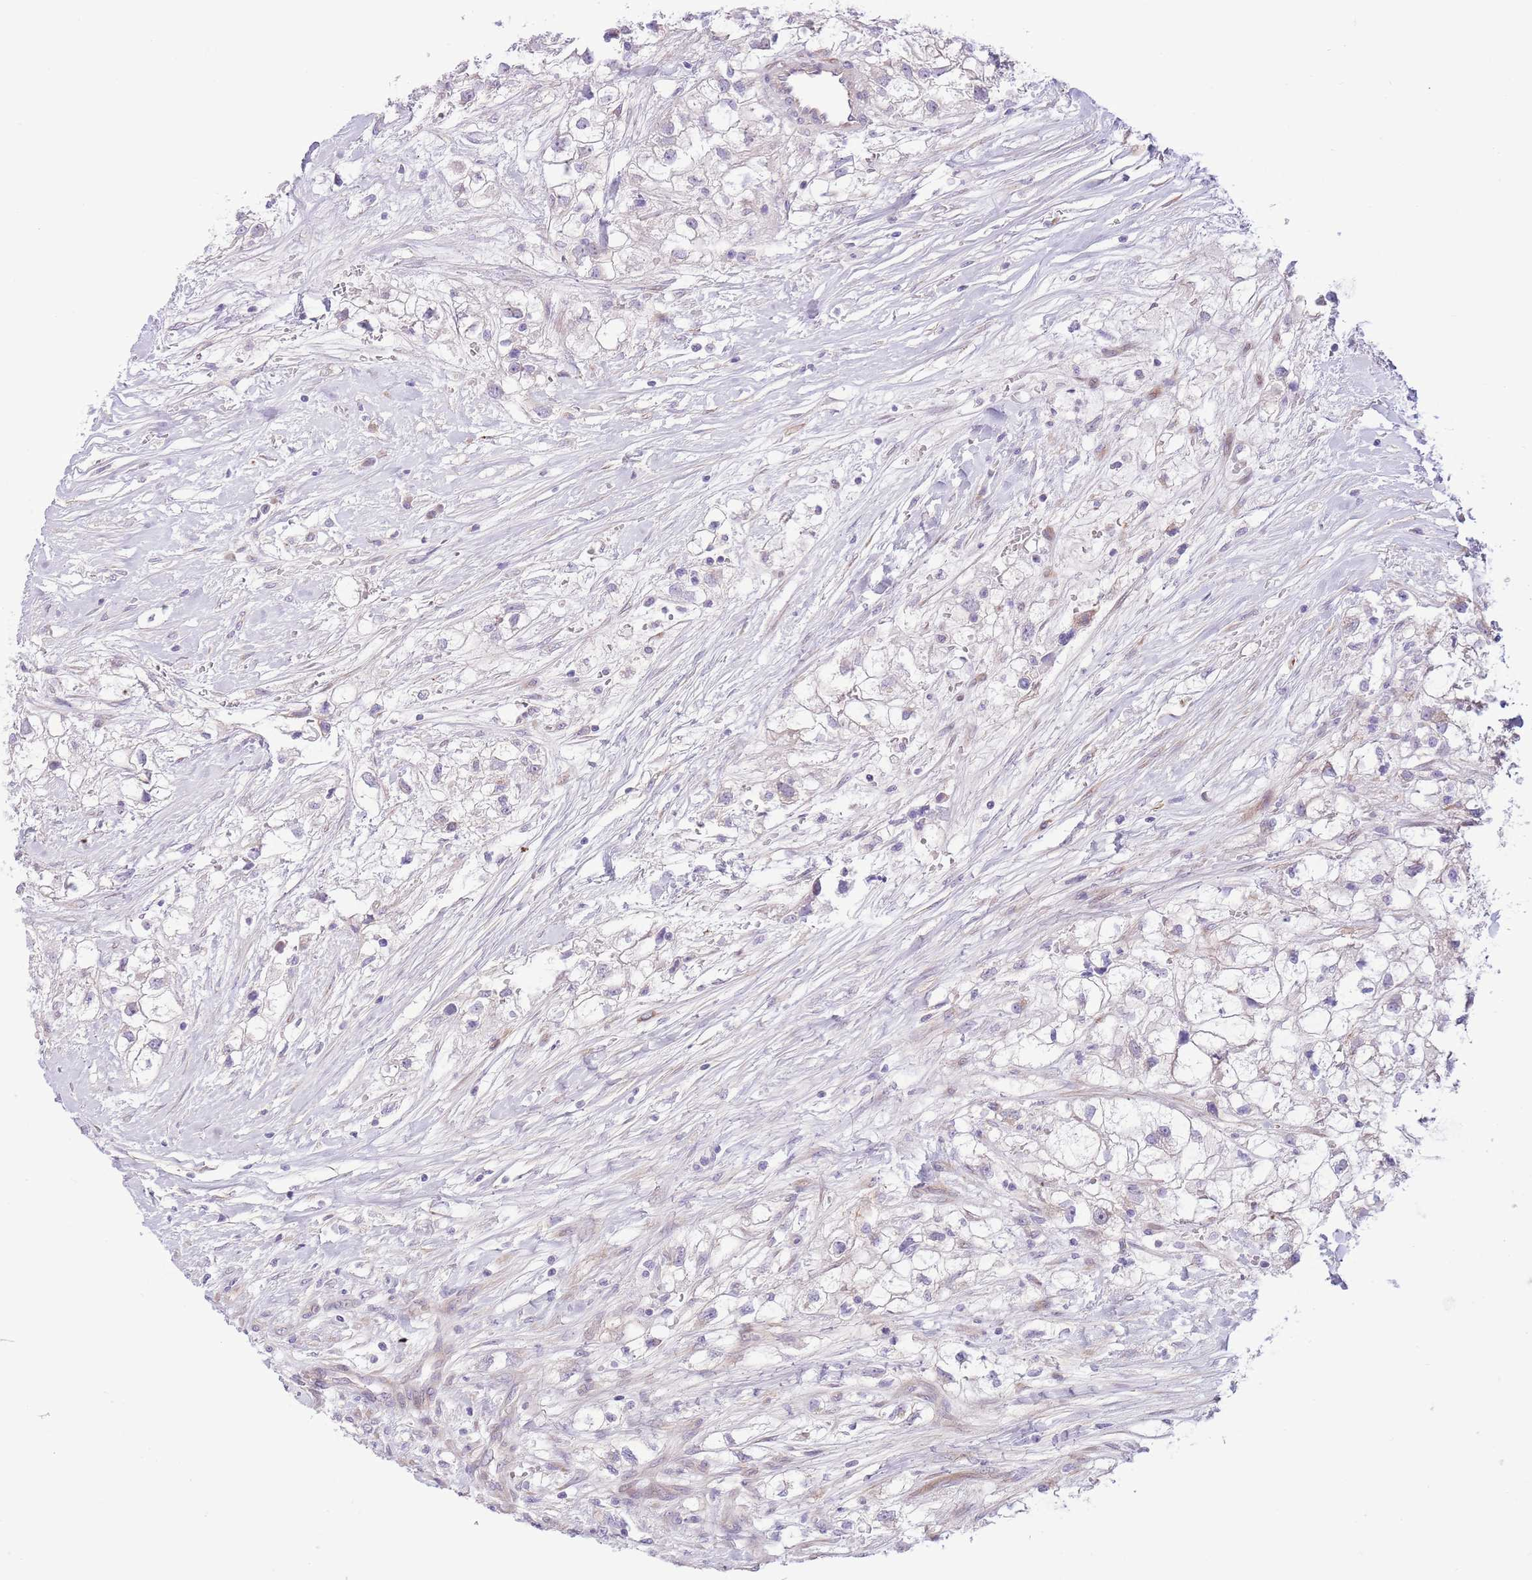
{"staining": {"intensity": "negative", "quantity": "none", "location": "none"}, "tissue": "renal cancer", "cell_type": "Tumor cells", "image_type": "cancer", "snomed": [{"axis": "morphology", "description": "Adenocarcinoma, NOS"}, {"axis": "topography", "description": "Kidney"}], "caption": "This photomicrograph is of renal cancer (adenocarcinoma) stained with IHC to label a protein in brown with the nuclei are counter-stained blue. There is no positivity in tumor cells.", "gene": "ZC4H2", "patient": {"sex": "male", "age": 59}}